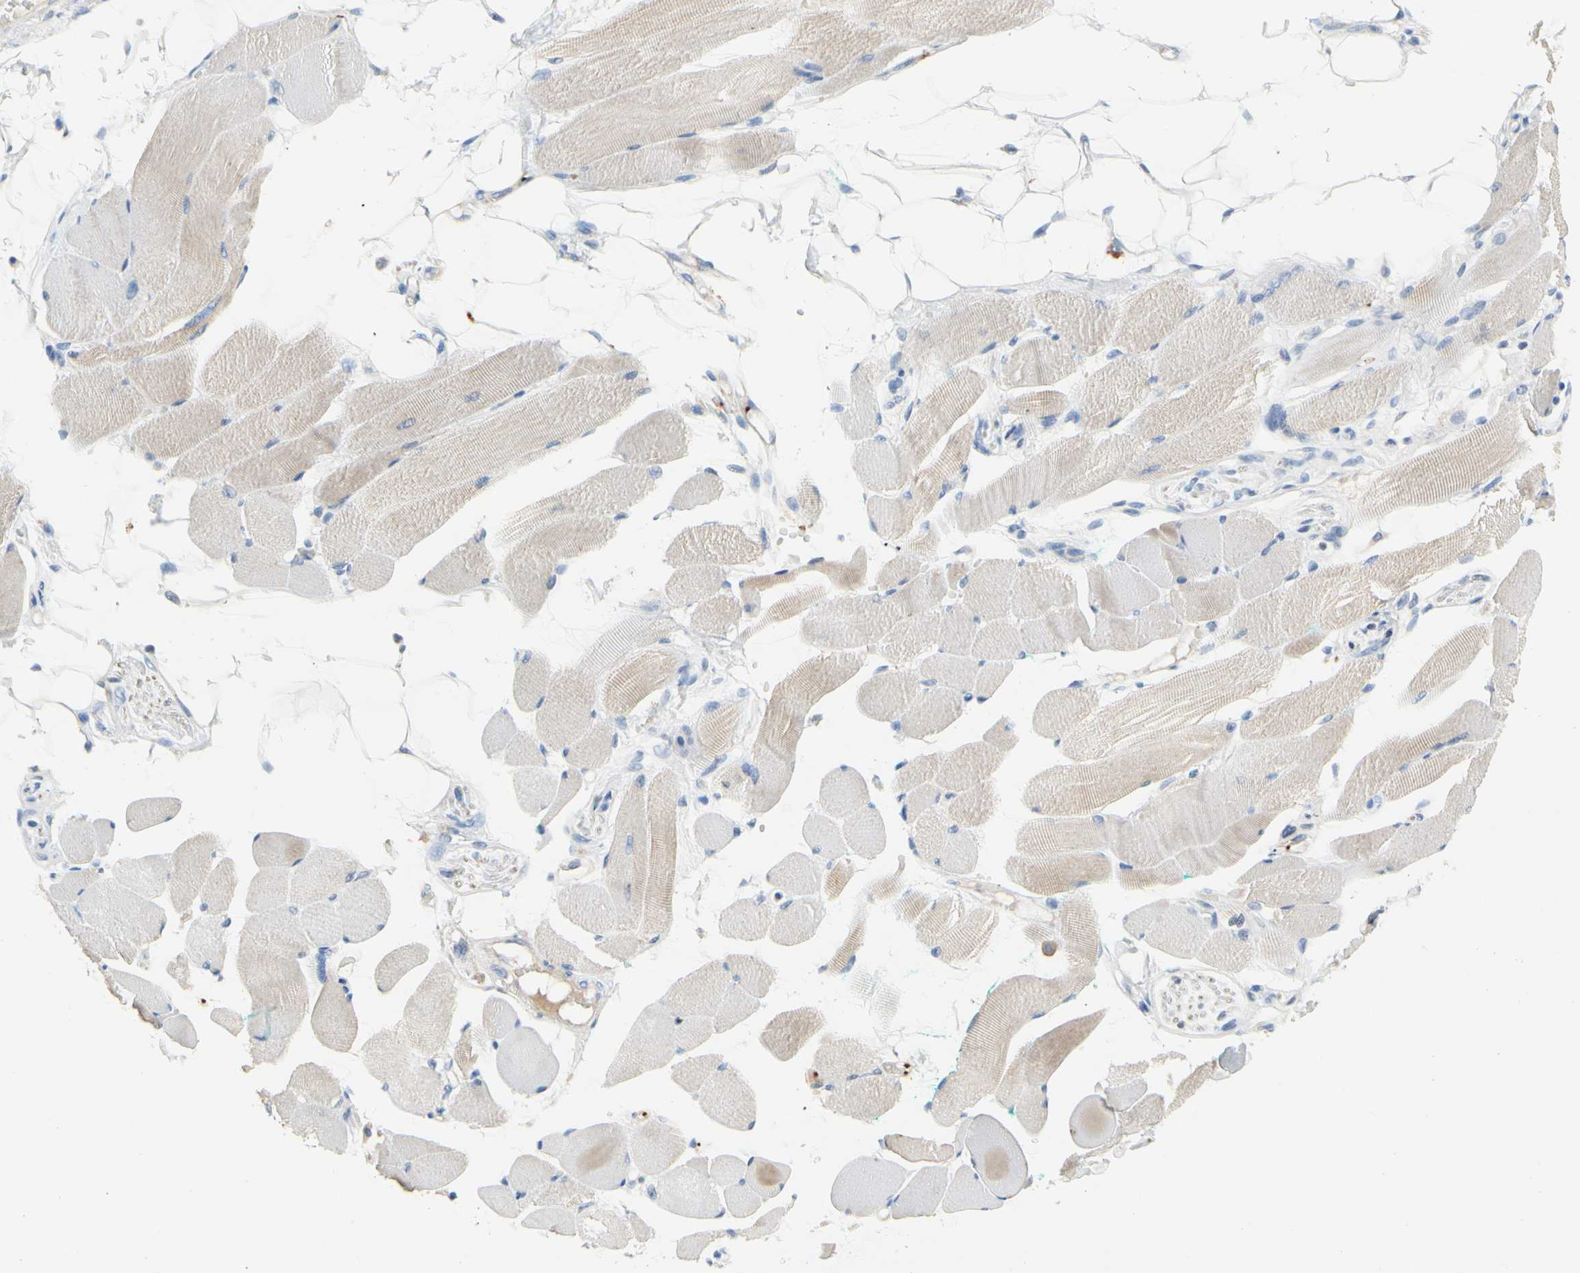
{"staining": {"intensity": "weak", "quantity": "<25%", "location": "cytoplasmic/membranous"}, "tissue": "skeletal muscle", "cell_type": "Myocytes", "image_type": "normal", "snomed": [{"axis": "morphology", "description": "Normal tissue, NOS"}, {"axis": "topography", "description": "Skeletal muscle"}, {"axis": "topography", "description": "Peripheral nerve tissue"}], "caption": "Myocytes are negative for brown protein staining in benign skeletal muscle.", "gene": "ENSG00000288796", "patient": {"sex": "female", "age": 84}}